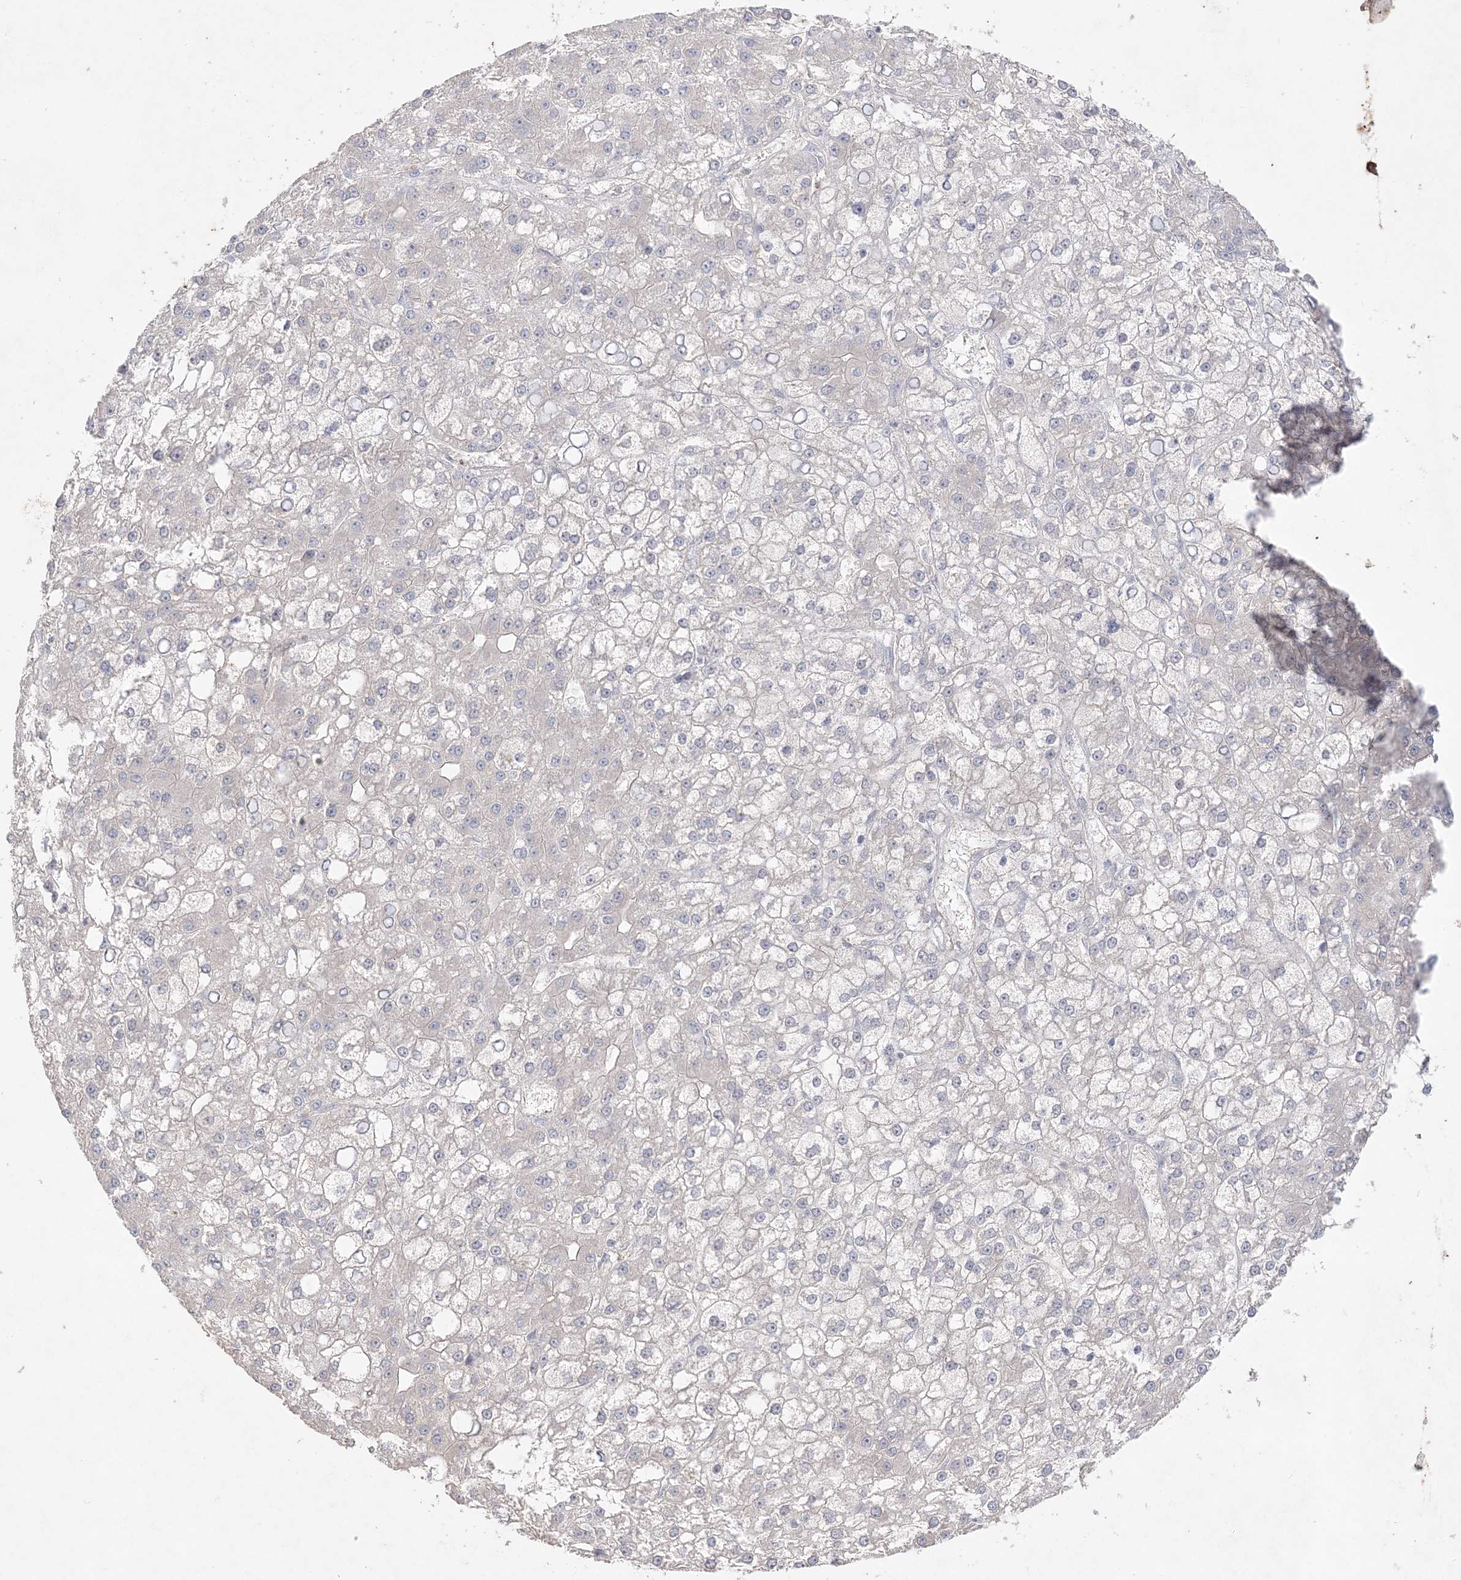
{"staining": {"intensity": "negative", "quantity": "none", "location": "none"}, "tissue": "liver cancer", "cell_type": "Tumor cells", "image_type": "cancer", "snomed": [{"axis": "morphology", "description": "Carcinoma, Hepatocellular, NOS"}, {"axis": "topography", "description": "Liver"}], "caption": "Histopathology image shows no protein expression in tumor cells of liver cancer tissue.", "gene": "SH3BP4", "patient": {"sex": "male", "age": 67}}